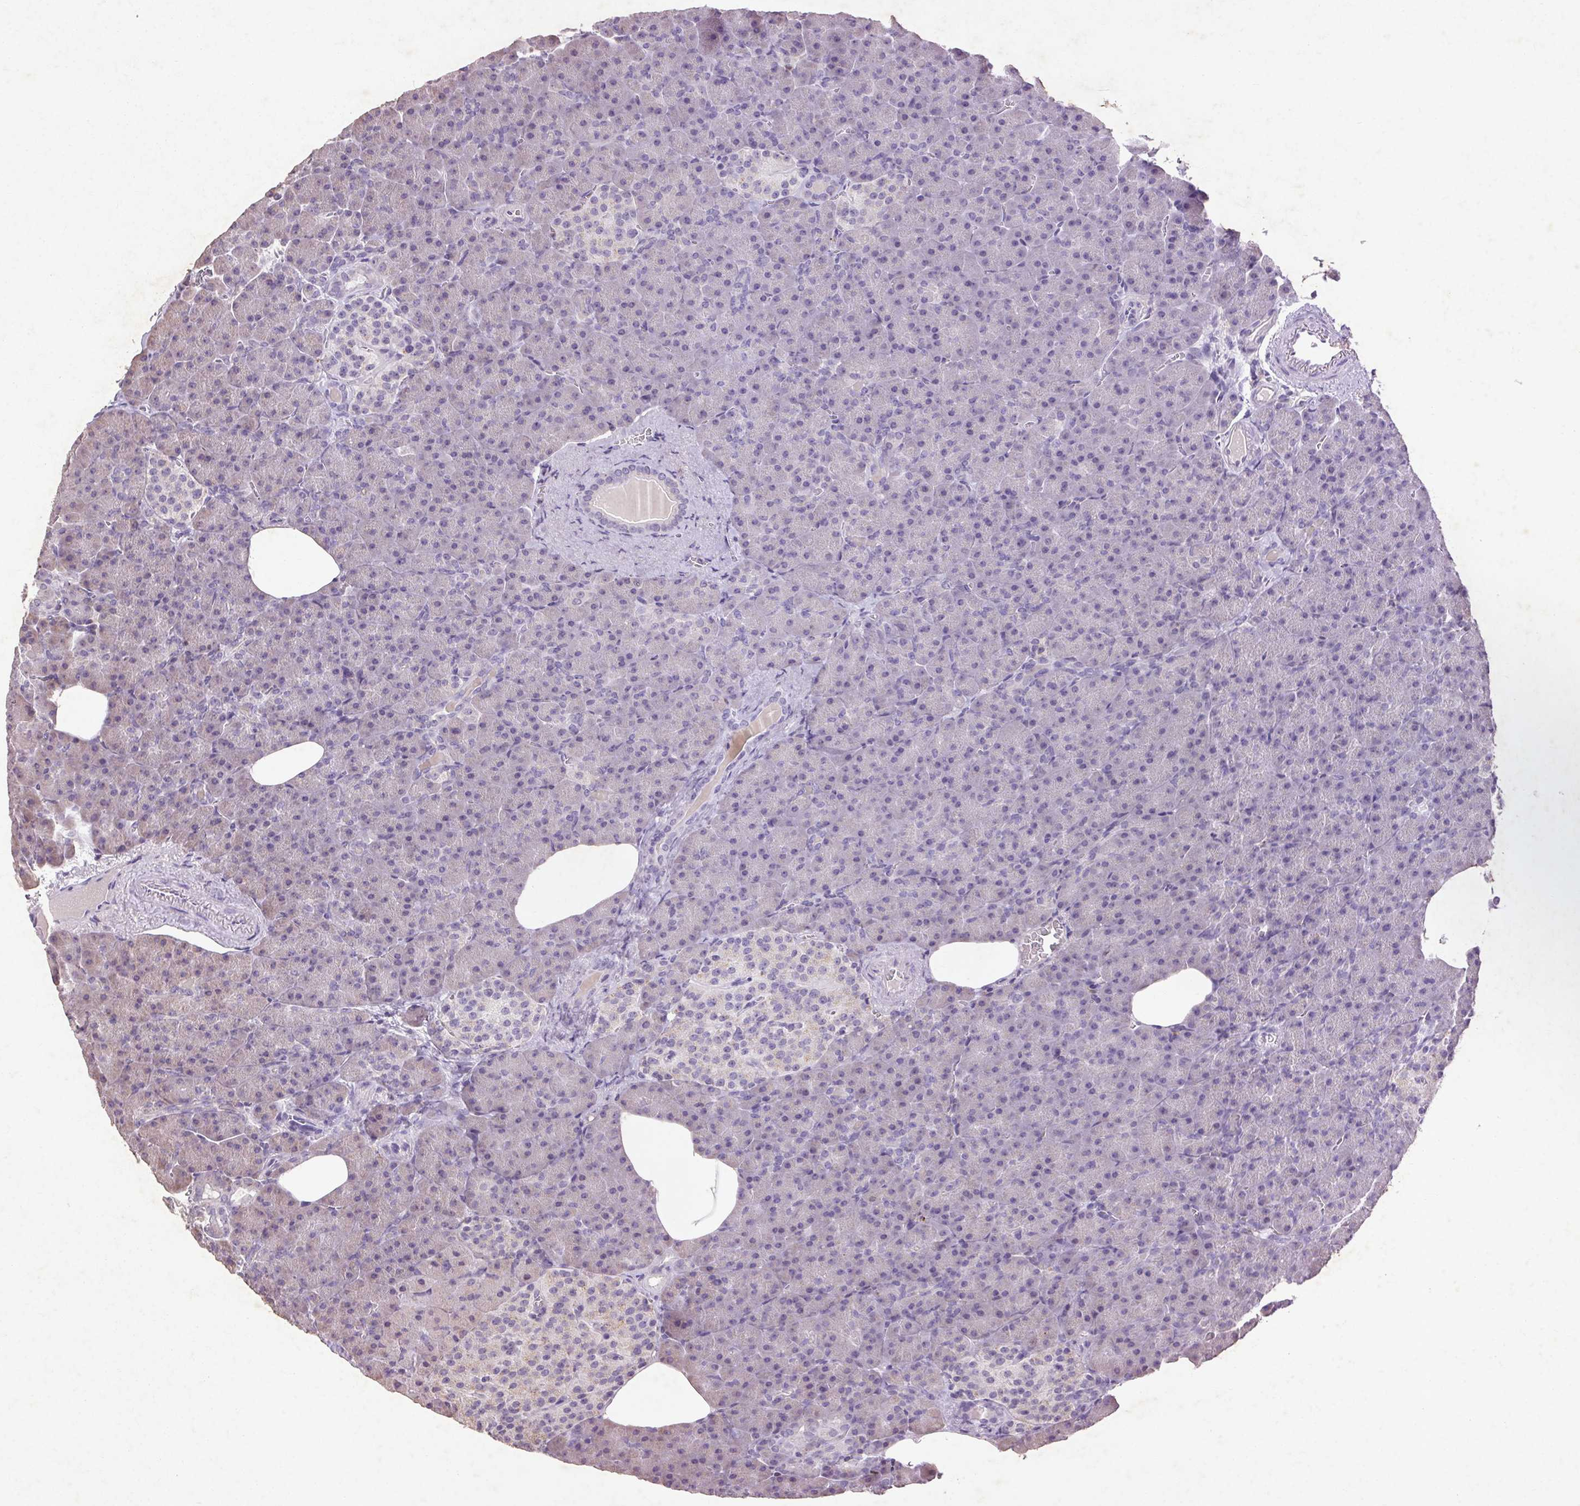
{"staining": {"intensity": "negative", "quantity": "none", "location": "none"}, "tissue": "pancreas", "cell_type": "Exocrine glandular cells", "image_type": "normal", "snomed": [{"axis": "morphology", "description": "Normal tissue, NOS"}, {"axis": "topography", "description": "Pancreas"}], "caption": "Immunohistochemical staining of benign human pancreas demonstrates no significant positivity in exocrine glandular cells. Nuclei are stained in blue.", "gene": "FNDC7", "patient": {"sex": "female", "age": 74}}